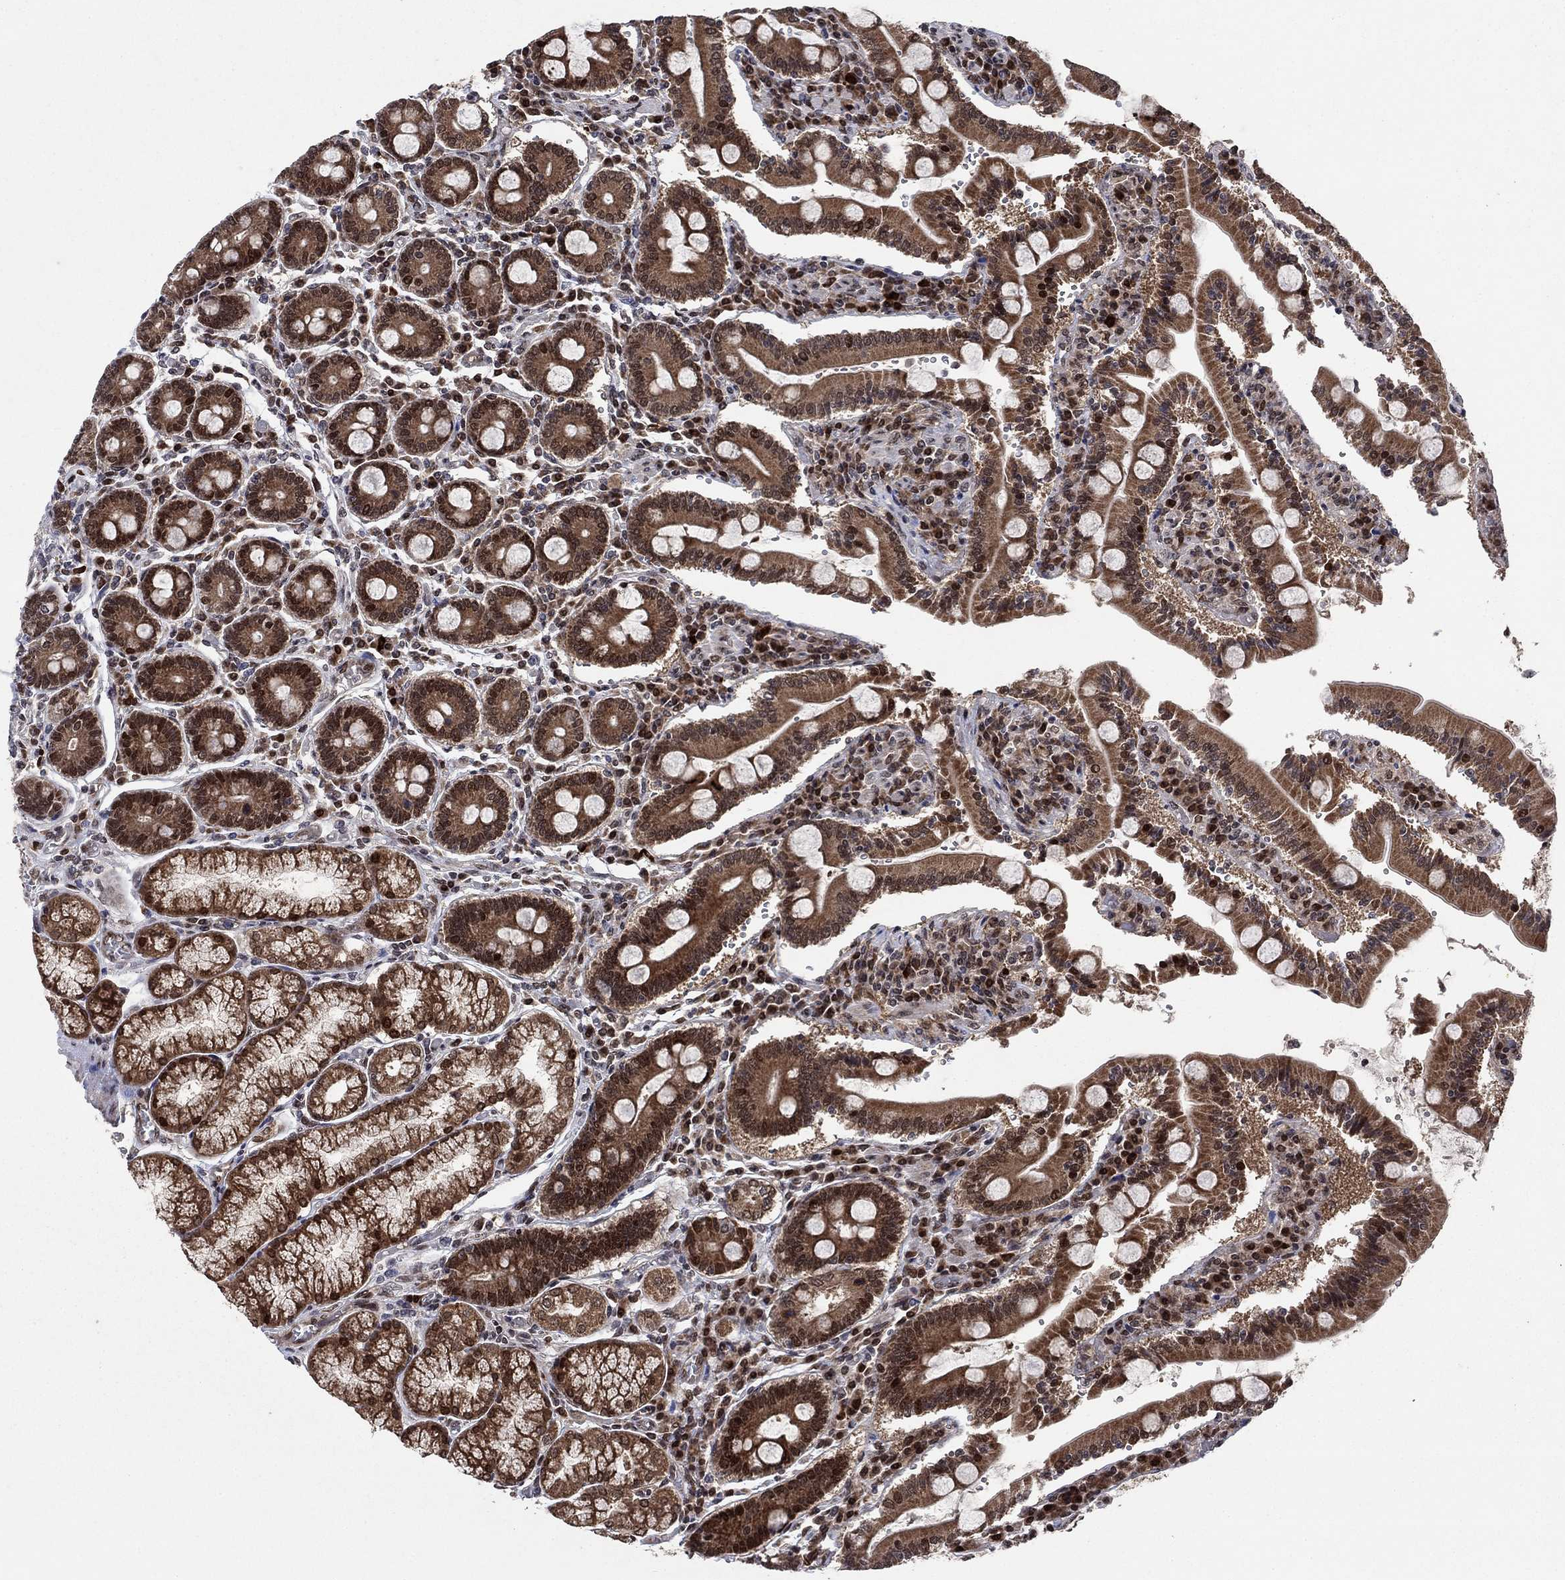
{"staining": {"intensity": "strong", "quantity": "25%-75%", "location": "cytoplasmic/membranous,nuclear"}, "tissue": "duodenum", "cell_type": "Glandular cells", "image_type": "normal", "snomed": [{"axis": "morphology", "description": "Normal tissue, NOS"}, {"axis": "topography", "description": "Duodenum"}], "caption": "Protein analysis of benign duodenum demonstrates strong cytoplasmic/membranous,nuclear expression in approximately 25%-75% of glandular cells.", "gene": "PRICKLE4", "patient": {"sex": "female", "age": 62}}